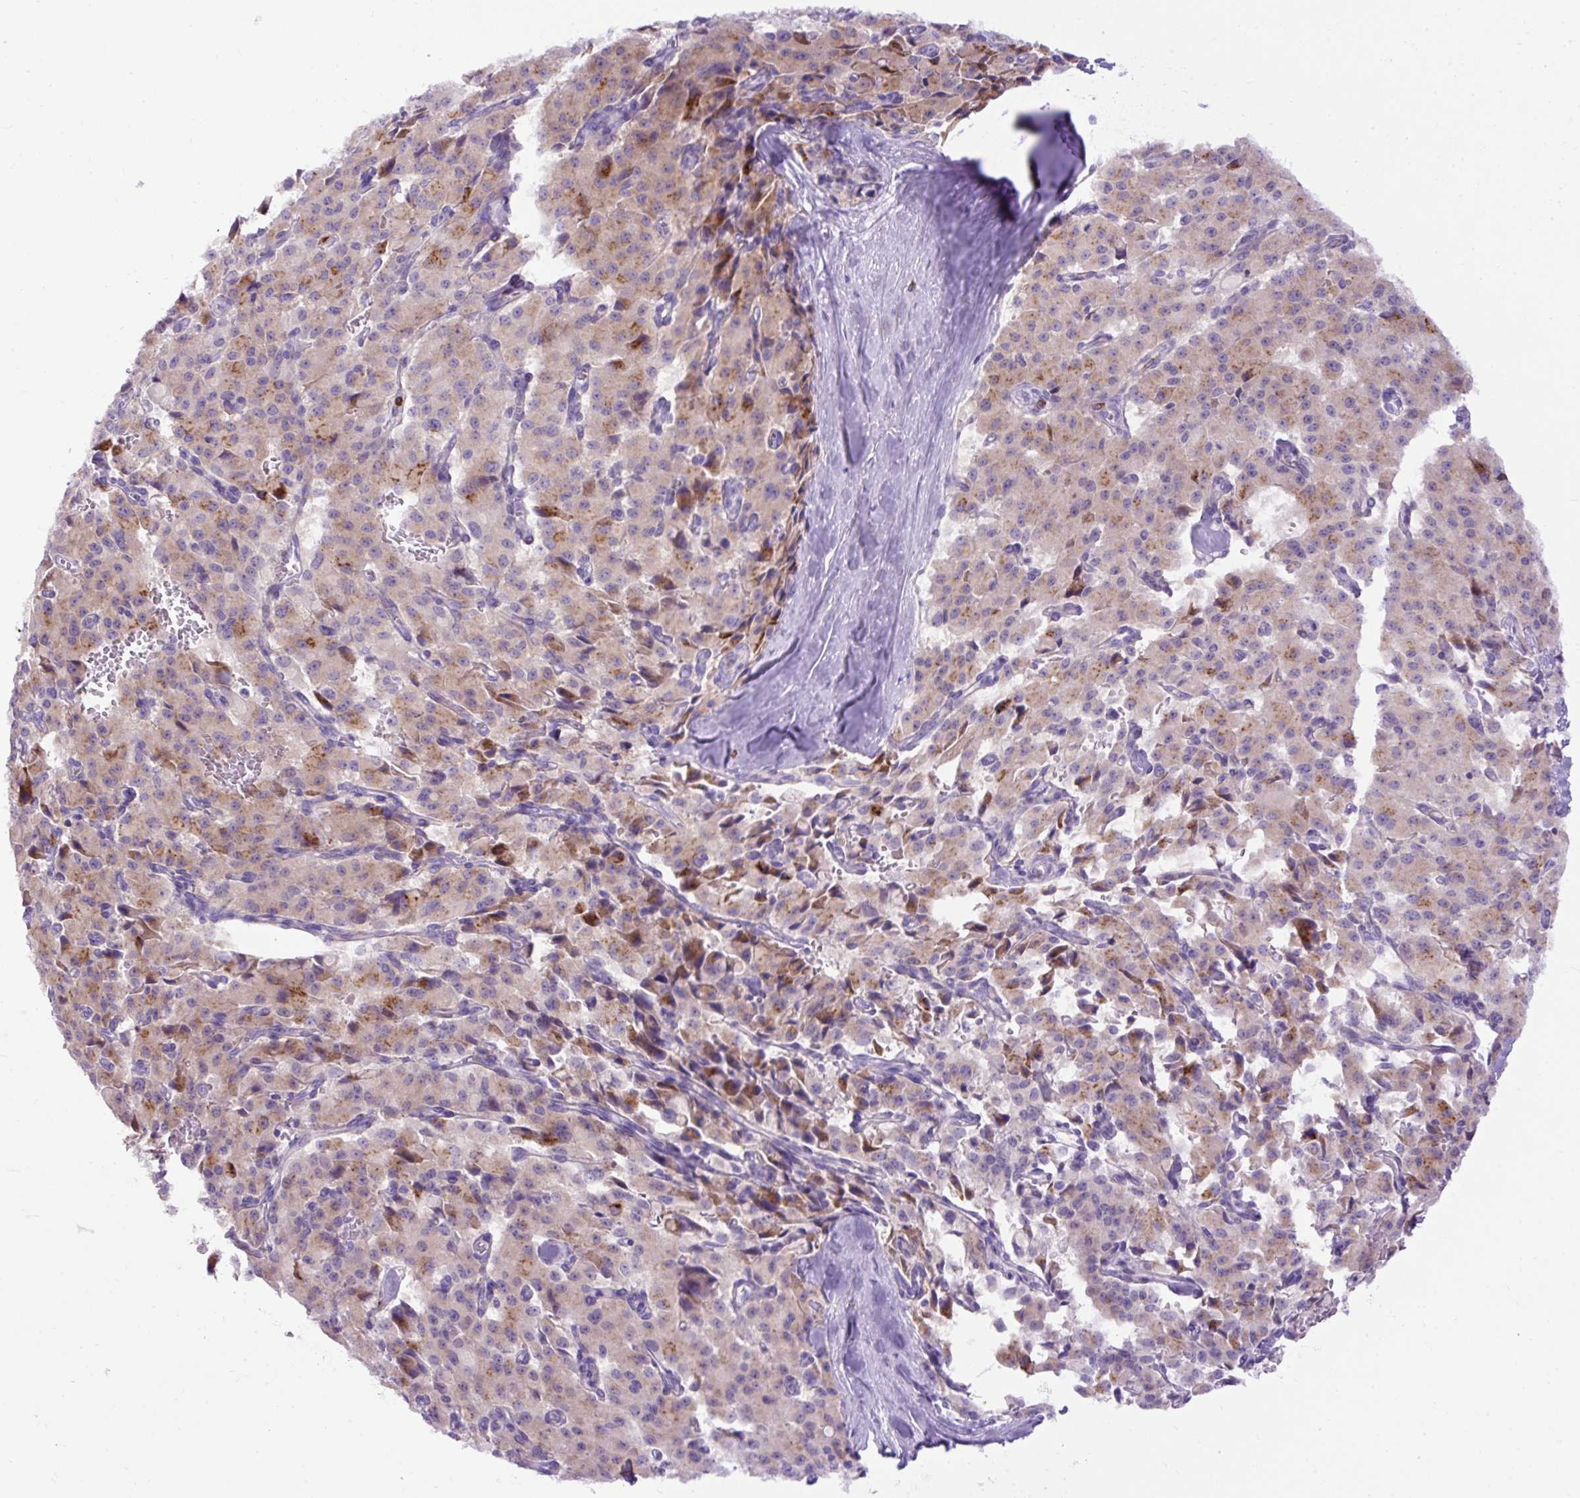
{"staining": {"intensity": "moderate", "quantity": "25%-75%", "location": "cytoplasmic/membranous"}, "tissue": "pancreatic cancer", "cell_type": "Tumor cells", "image_type": "cancer", "snomed": [{"axis": "morphology", "description": "Adenocarcinoma, NOS"}, {"axis": "topography", "description": "Pancreas"}], "caption": "This micrograph reveals immunohistochemistry (IHC) staining of human pancreatic cancer (adenocarcinoma), with medium moderate cytoplasmic/membranous staining in about 25%-75% of tumor cells.", "gene": "SPTBN5", "patient": {"sex": "male", "age": 65}}